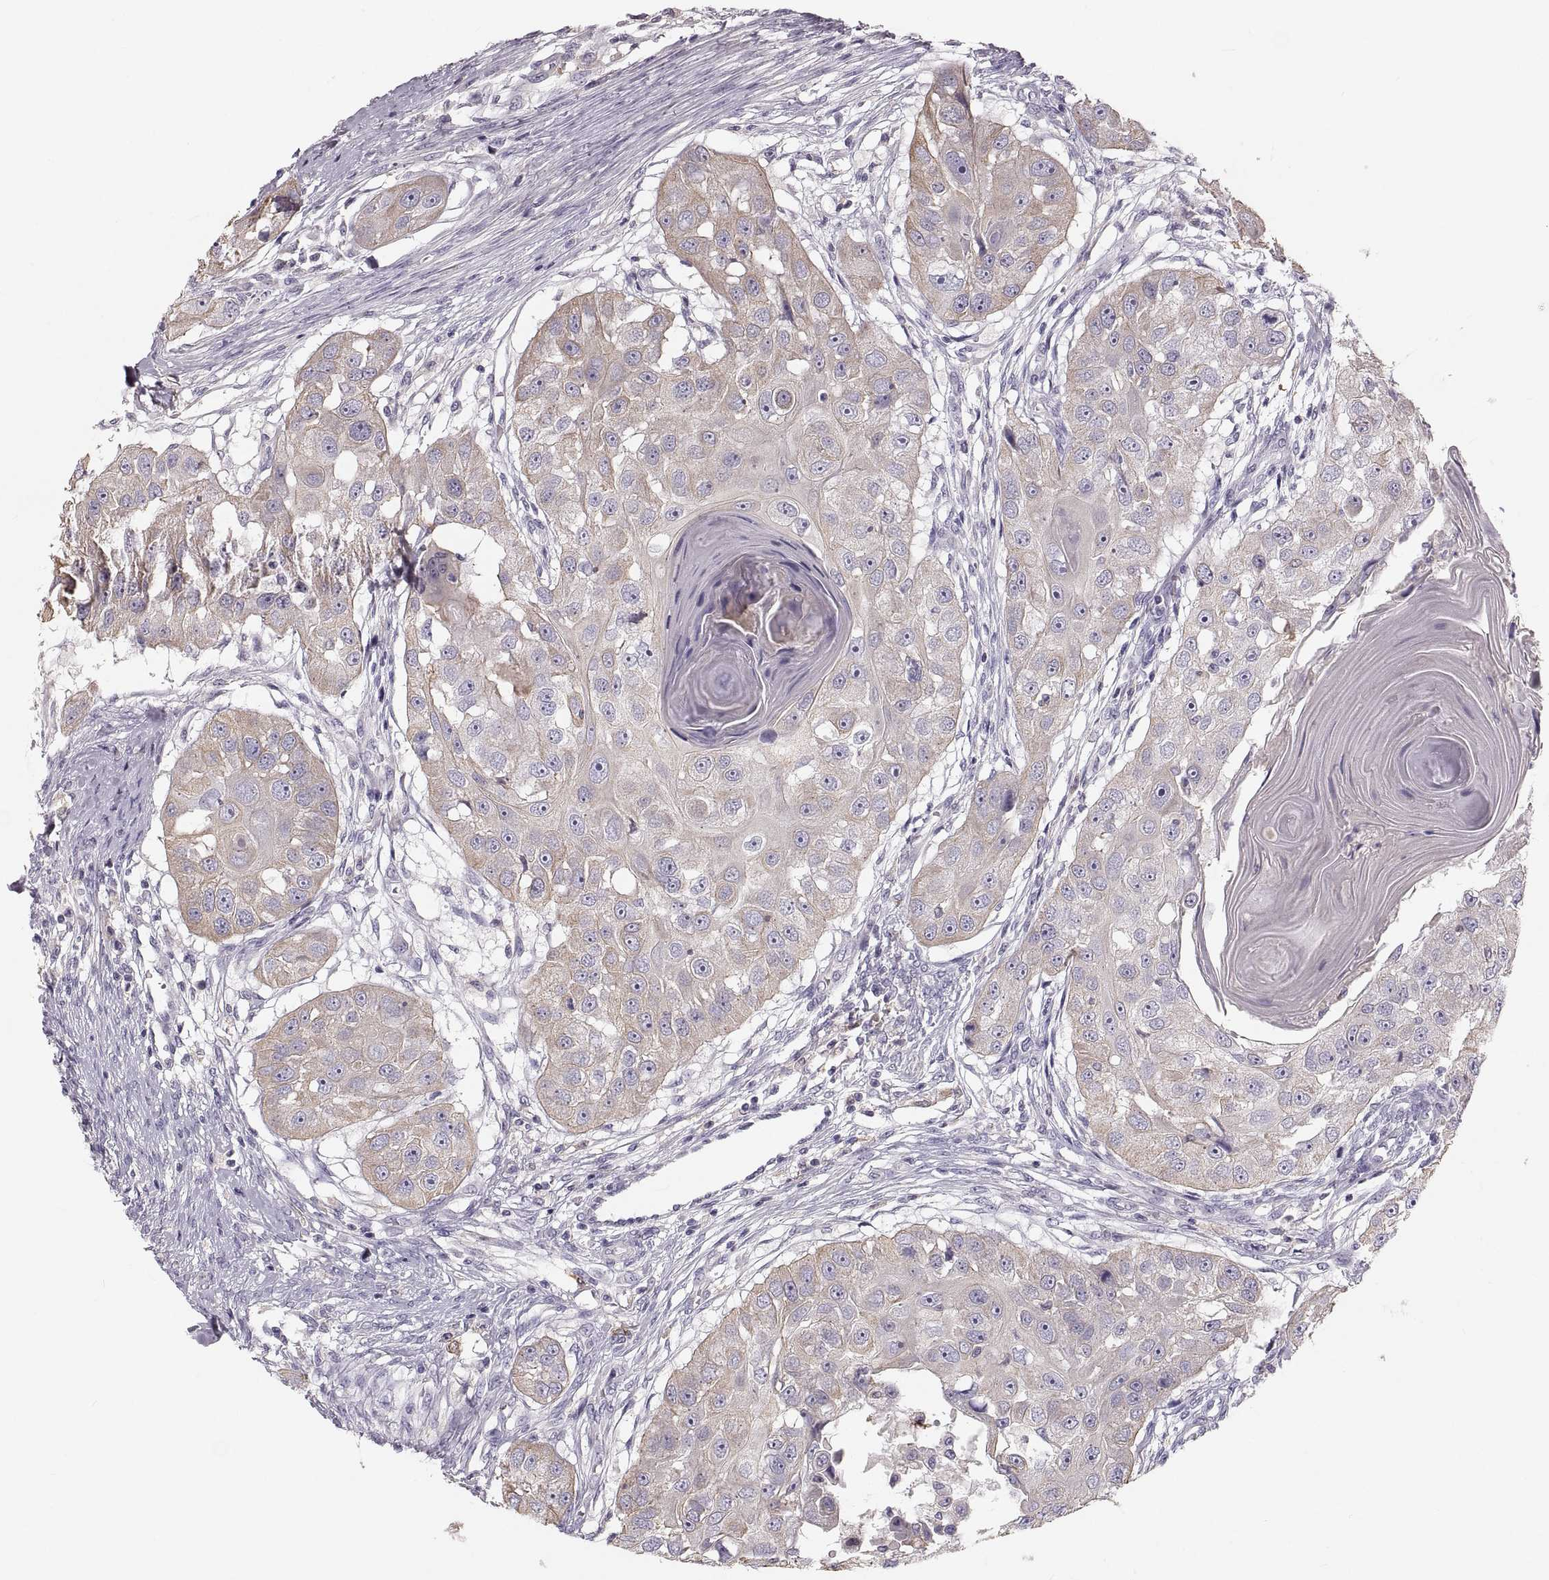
{"staining": {"intensity": "weak", "quantity": "25%-75%", "location": "cytoplasmic/membranous"}, "tissue": "head and neck cancer", "cell_type": "Tumor cells", "image_type": "cancer", "snomed": [{"axis": "morphology", "description": "Squamous cell carcinoma, NOS"}, {"axis": "topography", "description": "Head-Neck"}], "caption": "Head and neck cancer tissue shows weak cytoplasmic/membranous staining in approximately 25%-75% of tumor cells", "gene": "RUNDC3A", "patient": {"sex": "male", "age": 51}}